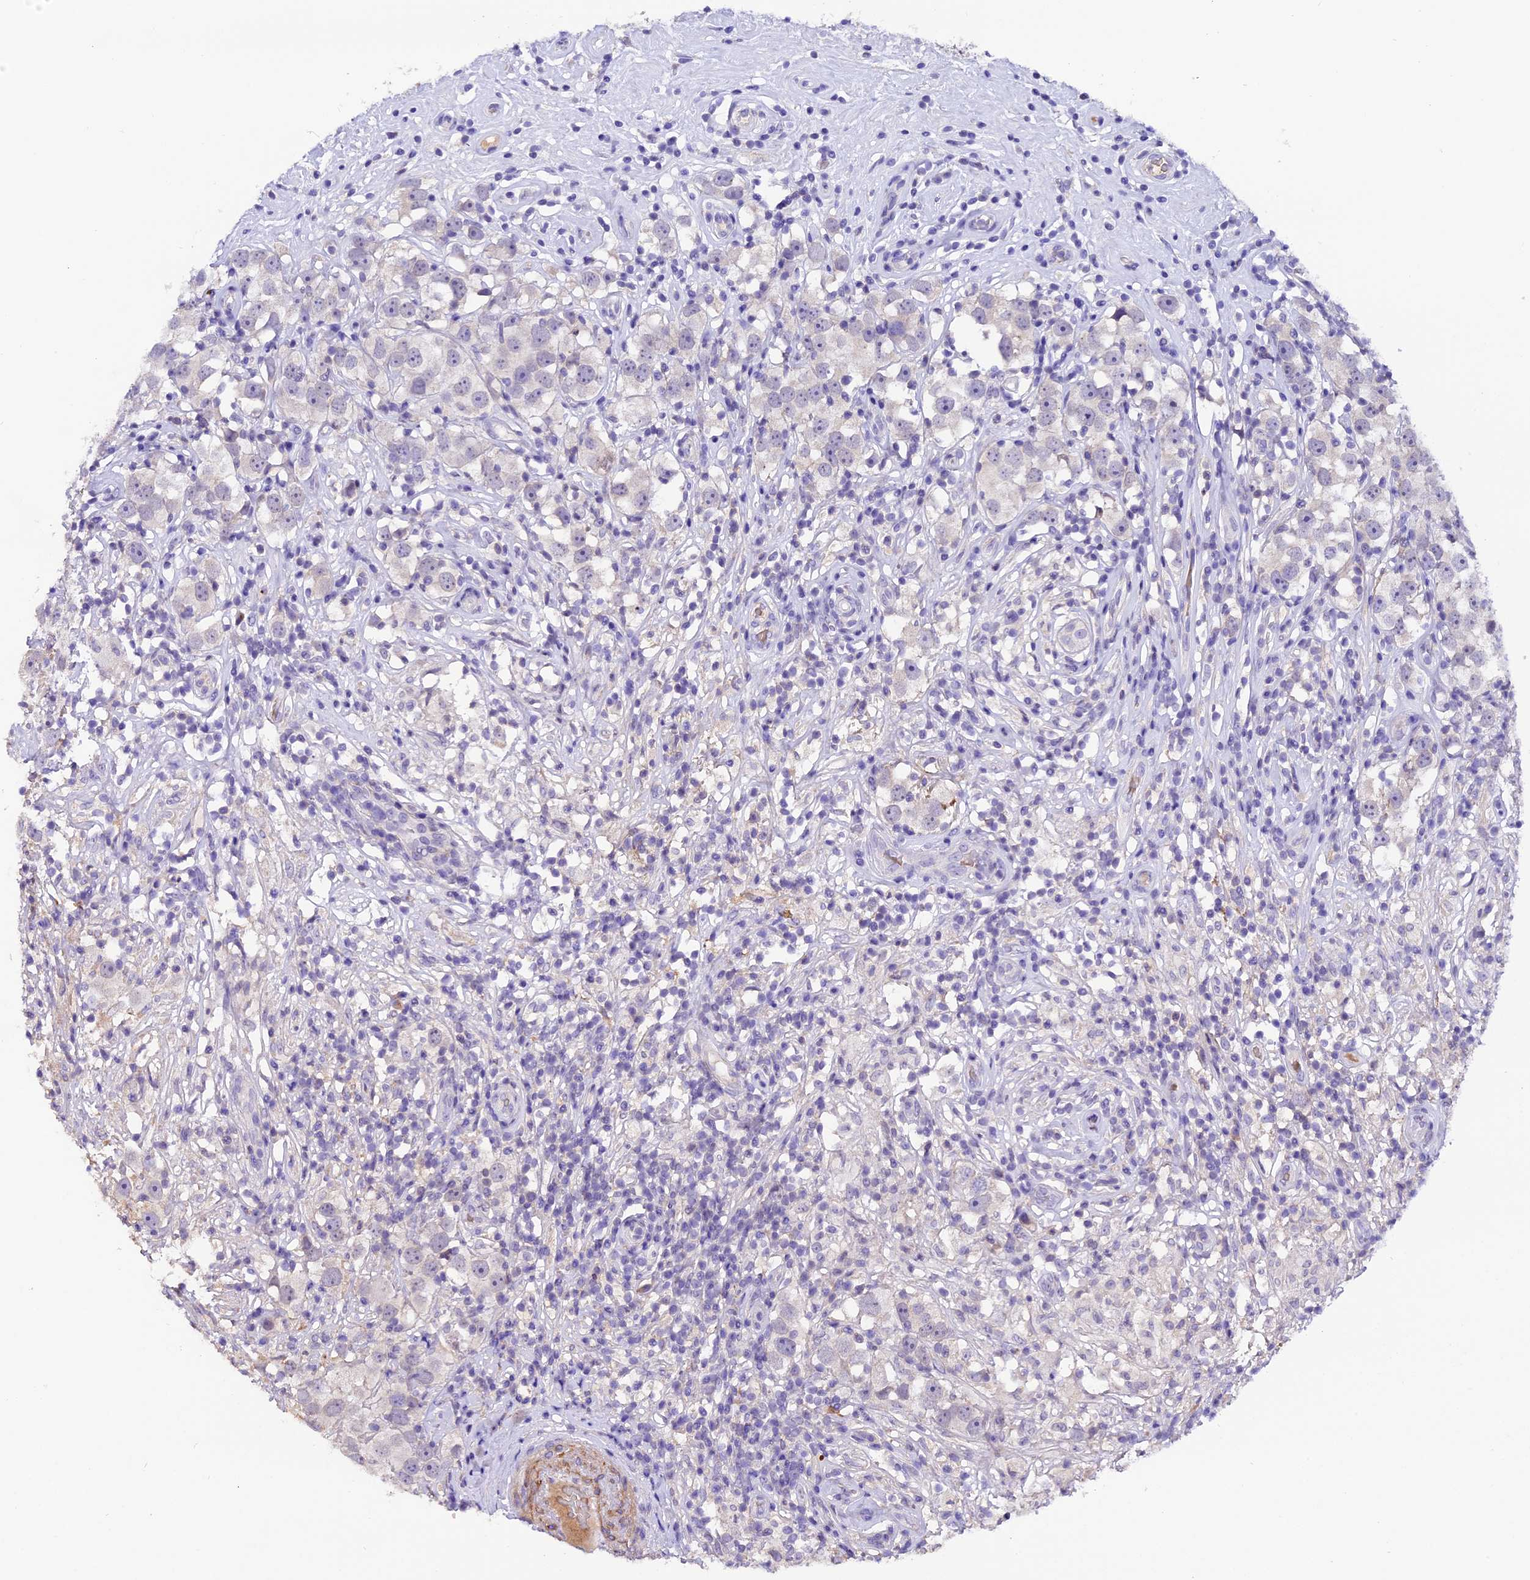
{"staining": {"intensity": "negative", "quantity": "none", "location": "none"}, "tissue": "testis cancer", "cell_type": "Tumor cells", "image_type": "cancer", "snomed": [{"axis": "morphology", "description": "Seminoma, NOS"}, {"axis": "topography", "description": "Testis"}], "caption": "The image reveals no significant positivity in tumor cells of testis cancer.", "gene": "MEX3B", "patient": {"sex": "male", "age": 49}}